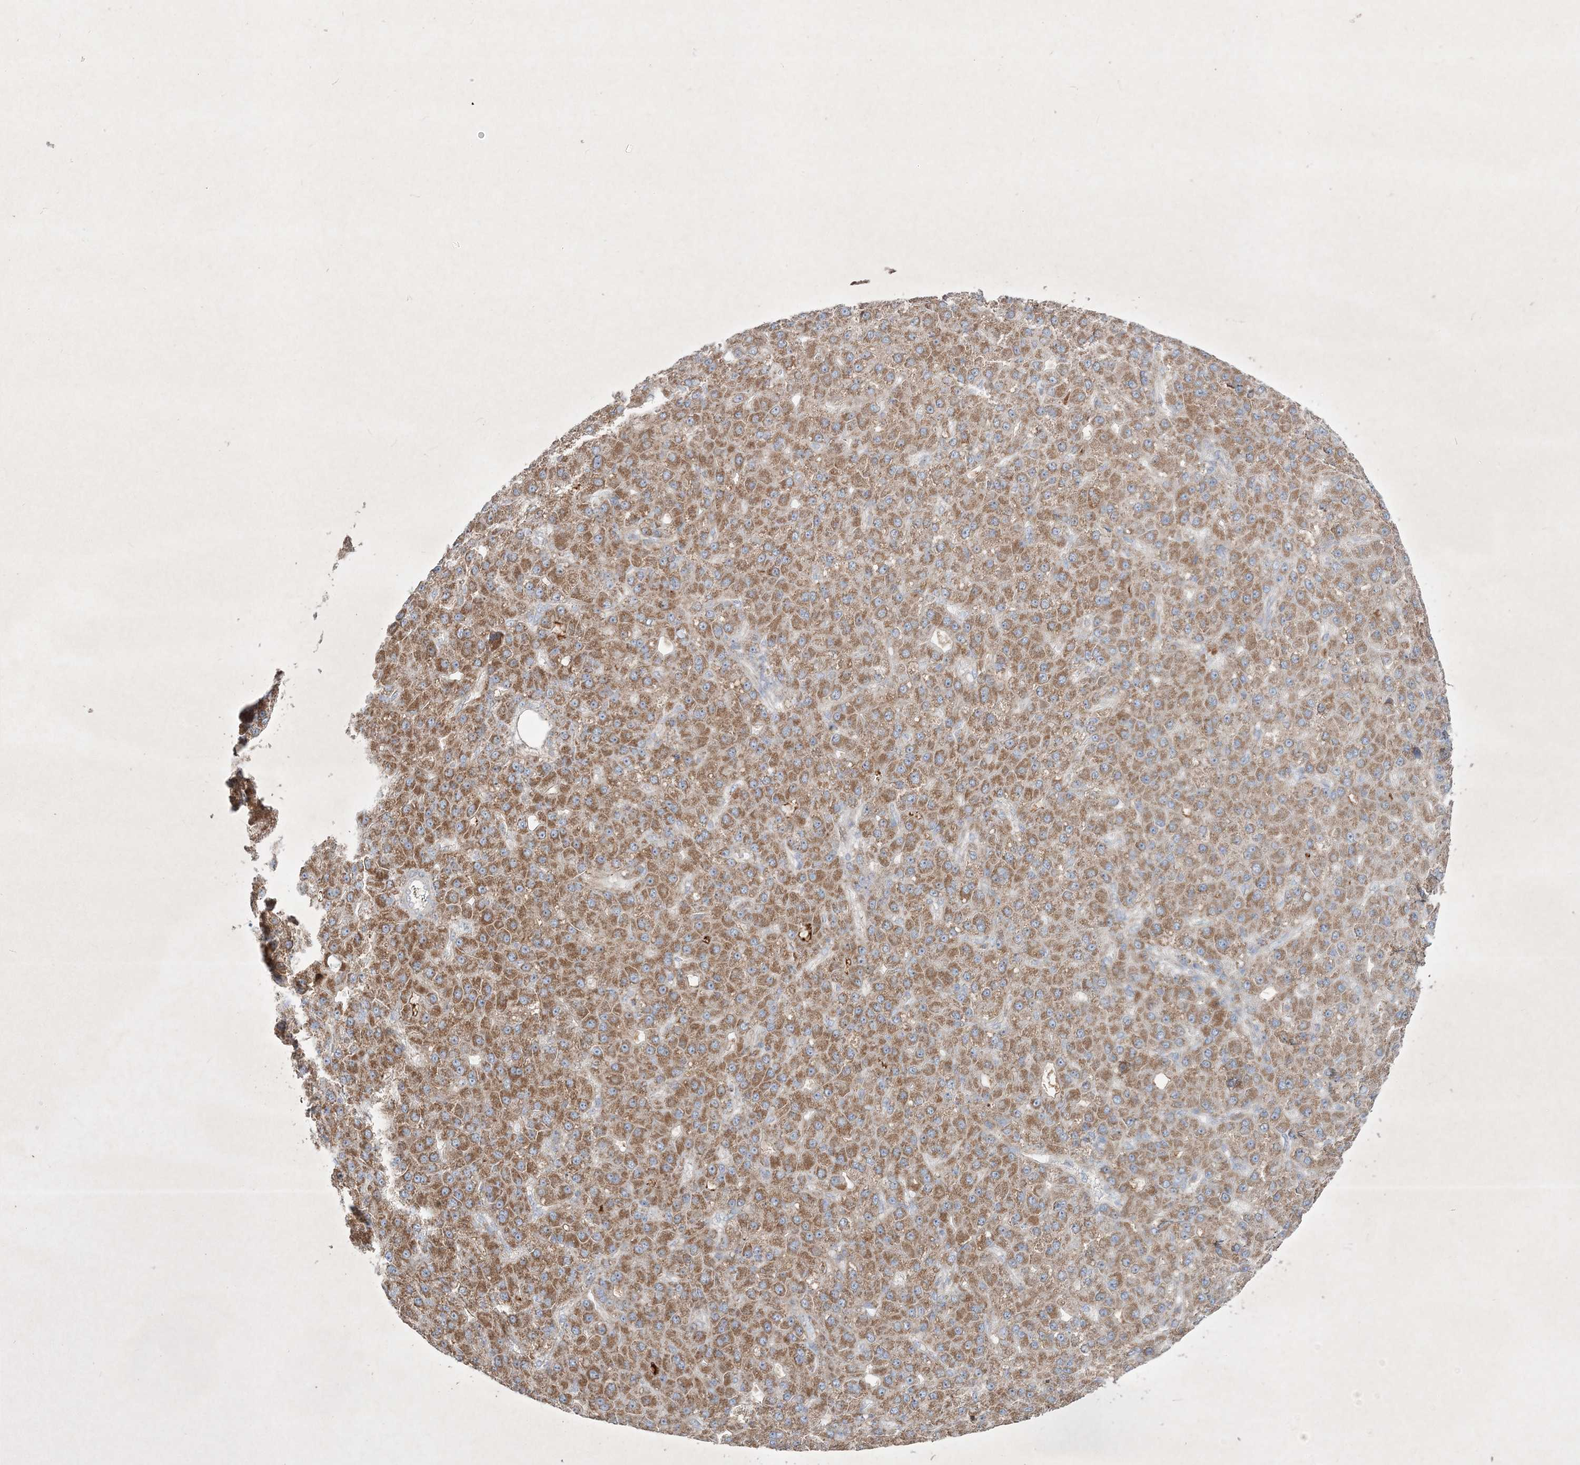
{"staining": {"intensity": "moderate", "quantity": ">75%", "location": "cytoplasmic/membranous"}, "tissue": "liver cancer", "cell_type": "Tumor cells", "image_type": "cancer", "snomed": [{"axis": "morphology", "description": "Carcinoma, Hepatocellular, NOS"}, {"axis": "topography", "description": "Liver"}], "caption": "Immunohistochemistry (DAB) staining of liver cancer (hepatocellular carcinoma) reveals moderate cytoplasmic/membranous protein expression in approximately >75% of tumor cells.", "gene": "RICTOR", "patient": {"sex": "male", "age": 67}}